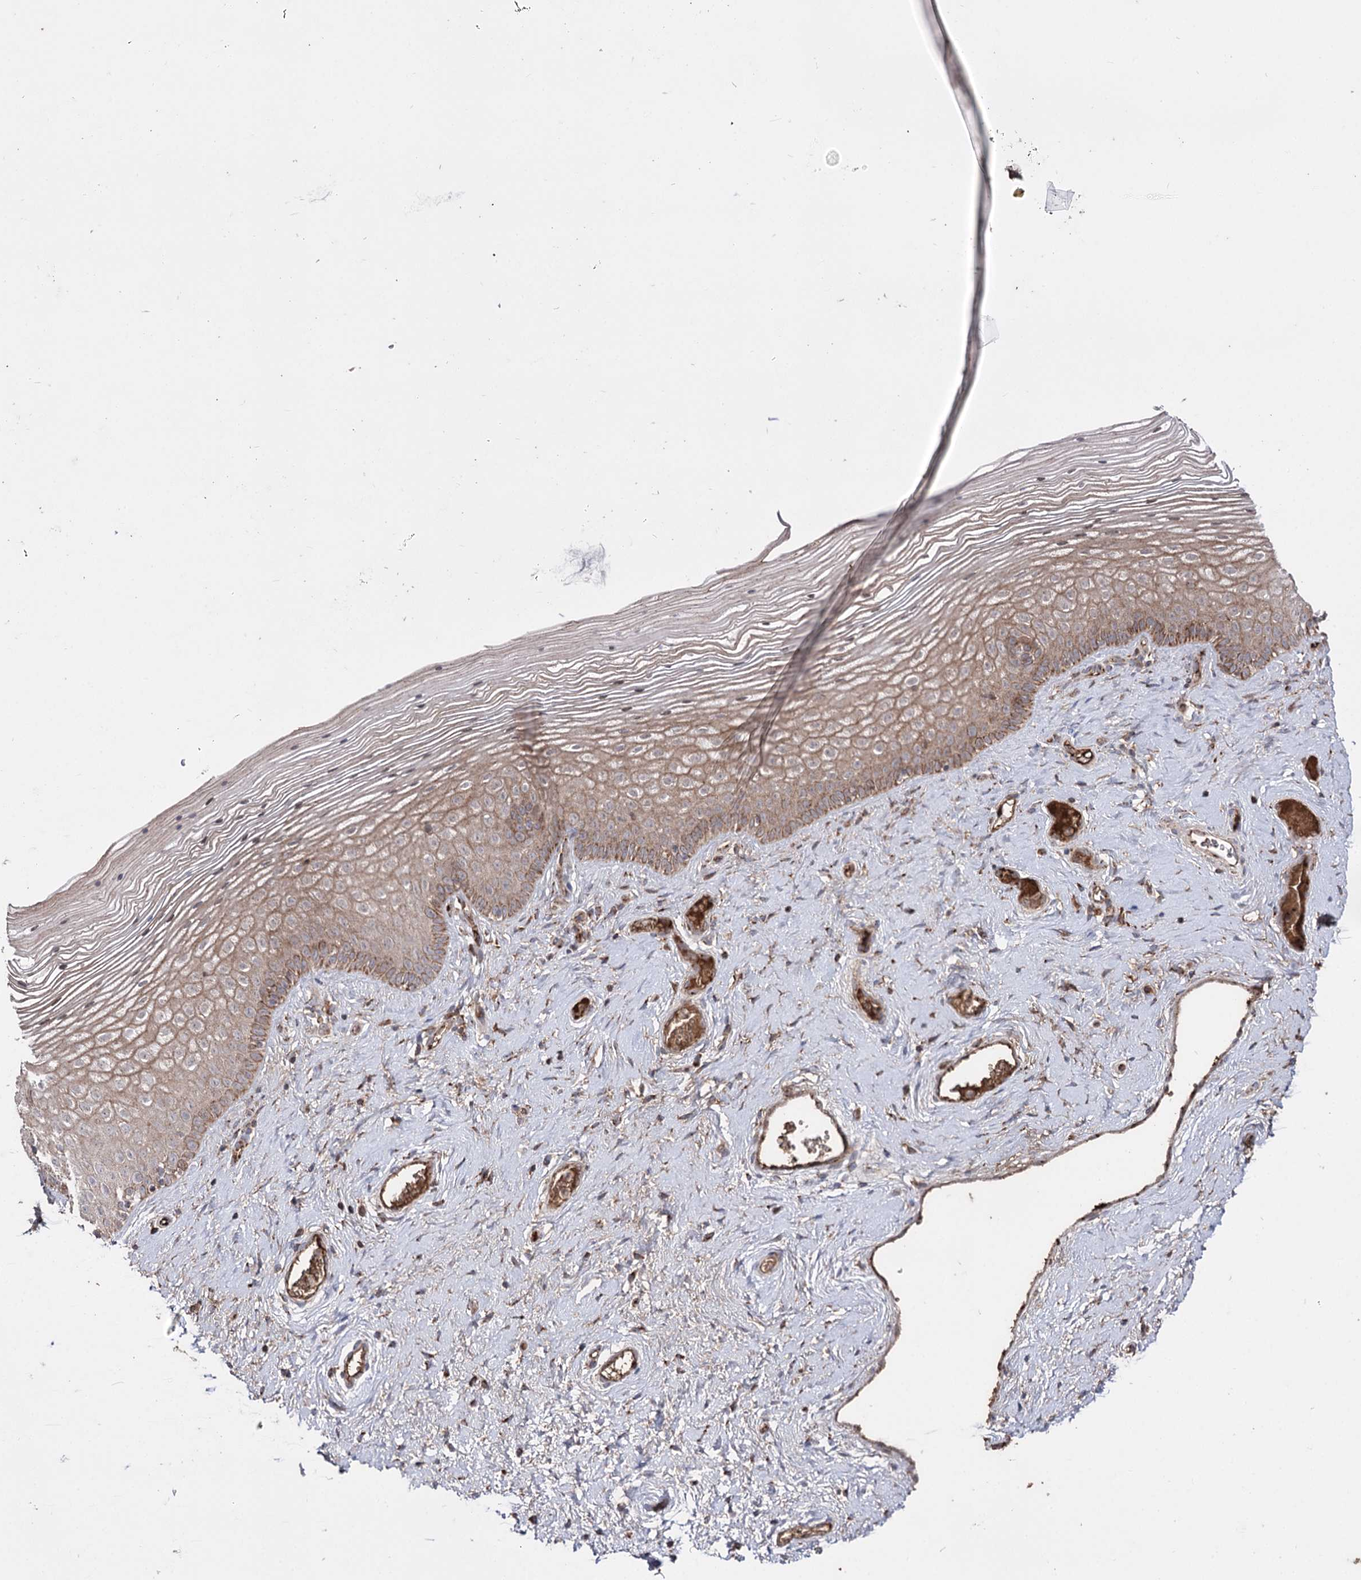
{"staining": {"intensity": "moderate", "quantity": ">75%", "location": "cytoplasmic/membranous"}, "tissue": "vagina", "cell_type": "Squamous epithelial cells", "image_type": "normal", "snomed": [{"axis": "morphology", "description": "Normal tissue, NOS"}, {"axis": "topography", "description": "Vagina"}], "caption": "Protein expression by immunohistochemistry (IHC) shows moderate cytoplasmic/membranous staining in approximately >75% of squamous epithelial cells in unremarkable vagina.", "gene": "ARHGAP20", "patient": {"sex": "female", "age": 46}}